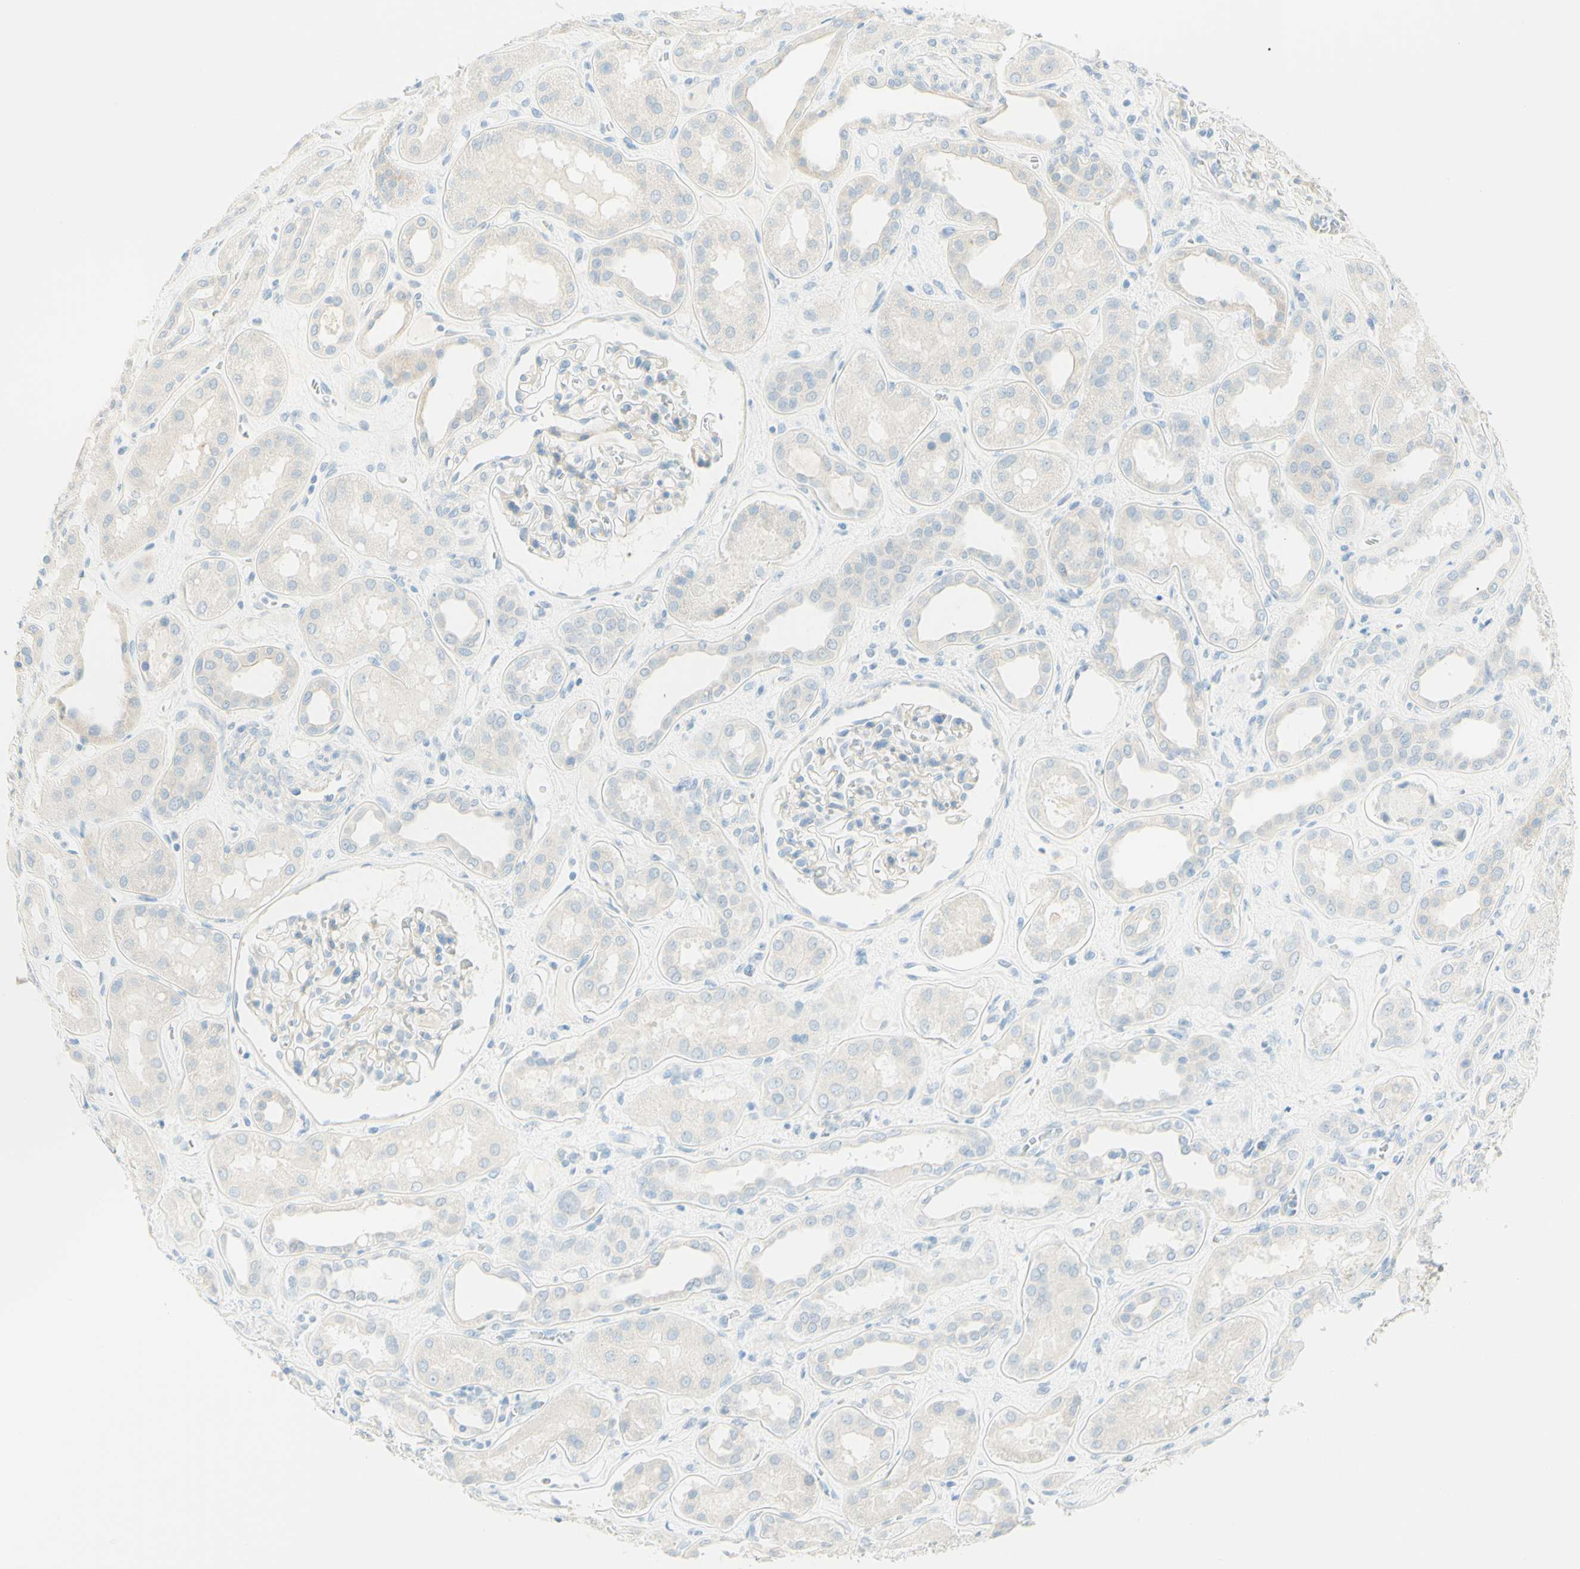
{"staining": {"intensity": "negative", "quantity": "none", "location": "none"}, "tissue": "kidney", "cell_type": "Cells in glomeruli", "image_type": "normal", "snomed": [{"axis": "morphology", "description": "Normal tissue, NOS"}, {"axis": "topography", "description": "Kidney"}], "caption": "Cells in glomeruli show no significant protein staining in benign kidney. (DAB (3,3'-diaminobenzidine) immunohistochemistry (IHC) visualized using brightfield microscopy, high magnification).", "gene": "TMEM132D", "patient": {"sex": "male", "age": 59}}